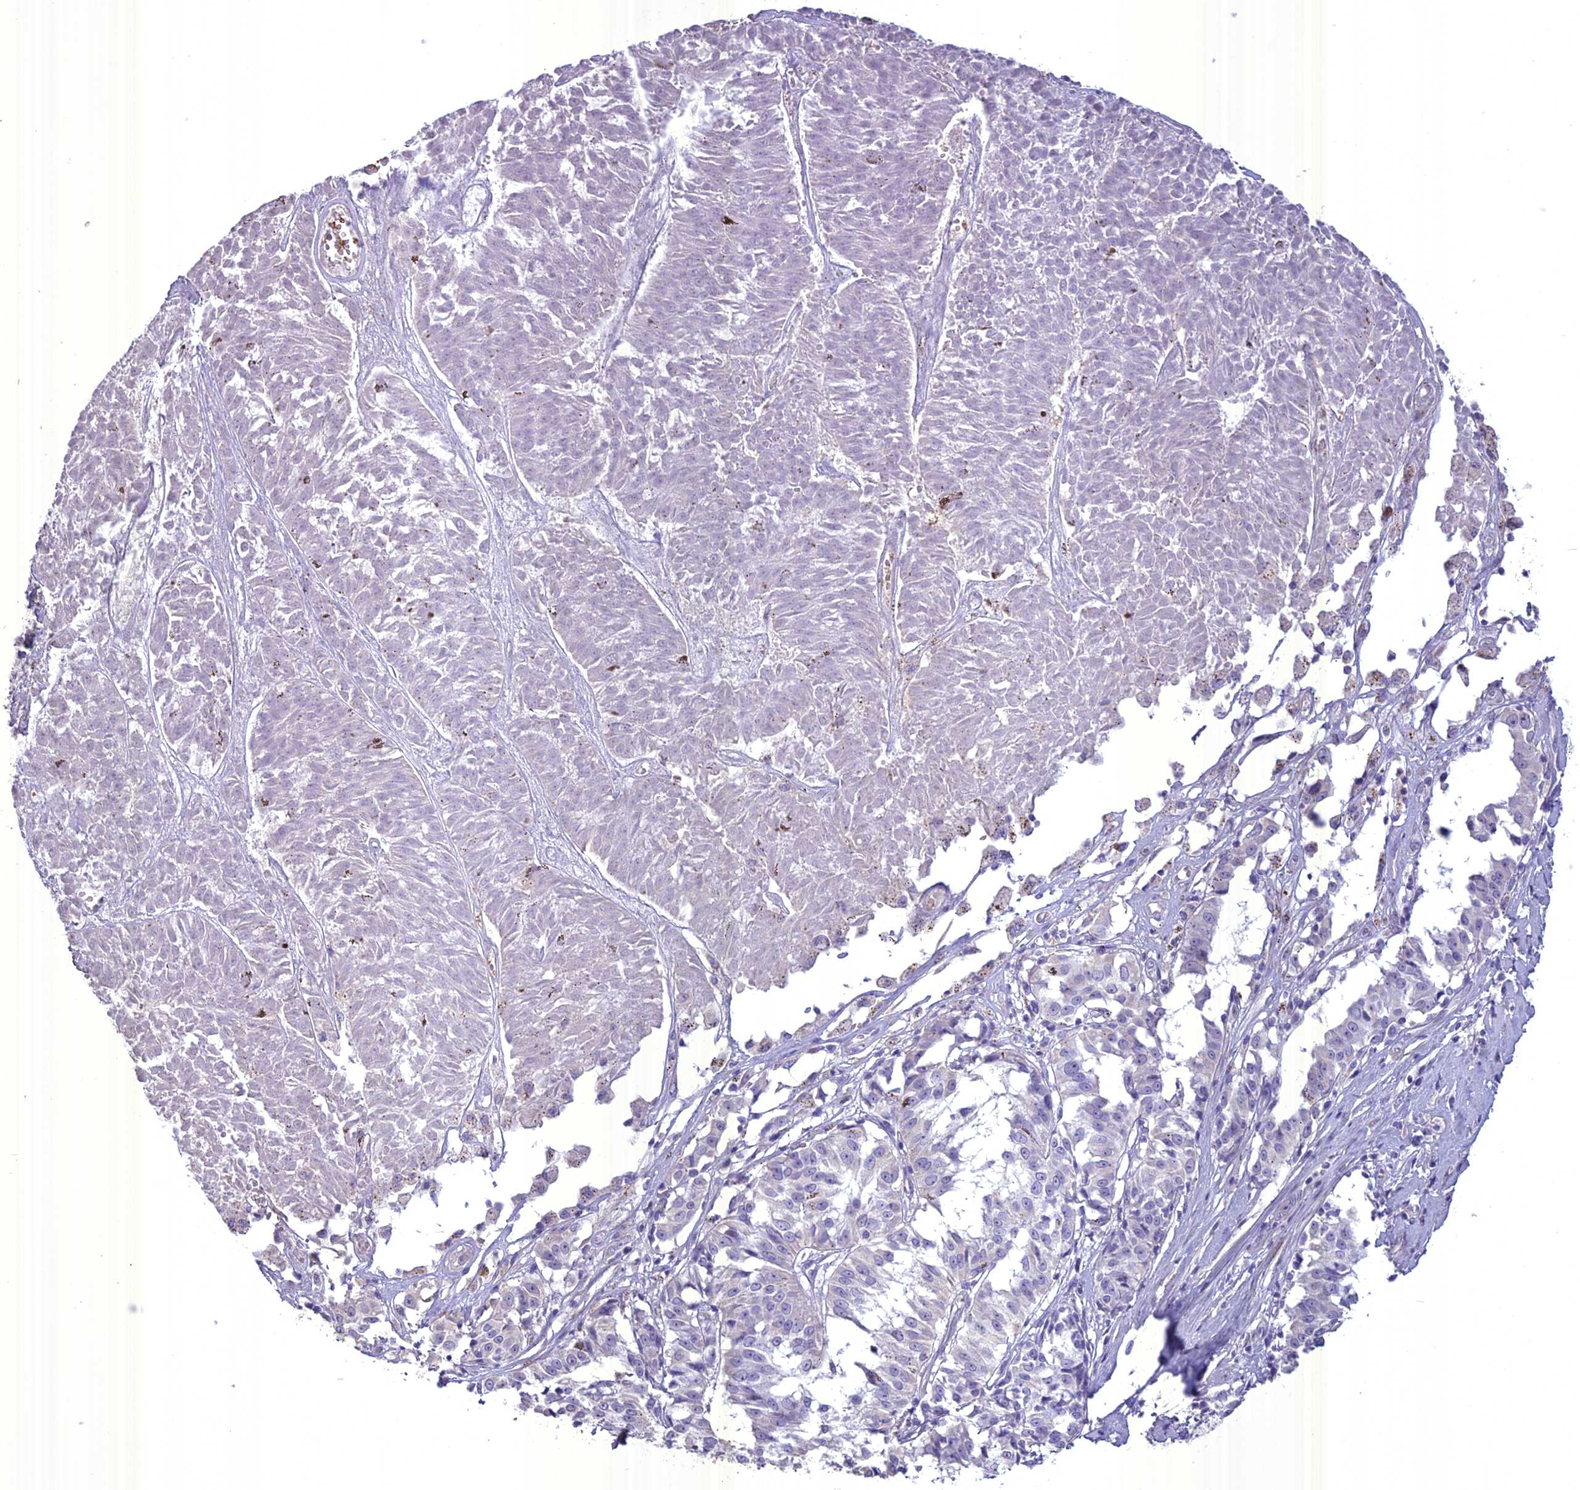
{"staining": {"intensity": "negative", "quantity": "none", "location": "none"}, "tissue": "melanoma", "cell_type": "Tumor cells", "image_type": "cancer", "snomed": [{"axis": "morphology", "description": "Malignant melanoma, NOS"}, {"axis": "topography", "description": "Skin"}], "caption": "The image shows no staining of tumor cells in malignant melanoma.", "gene": "SPHKAP", "patient": {"sex": "female", "age": 72}}